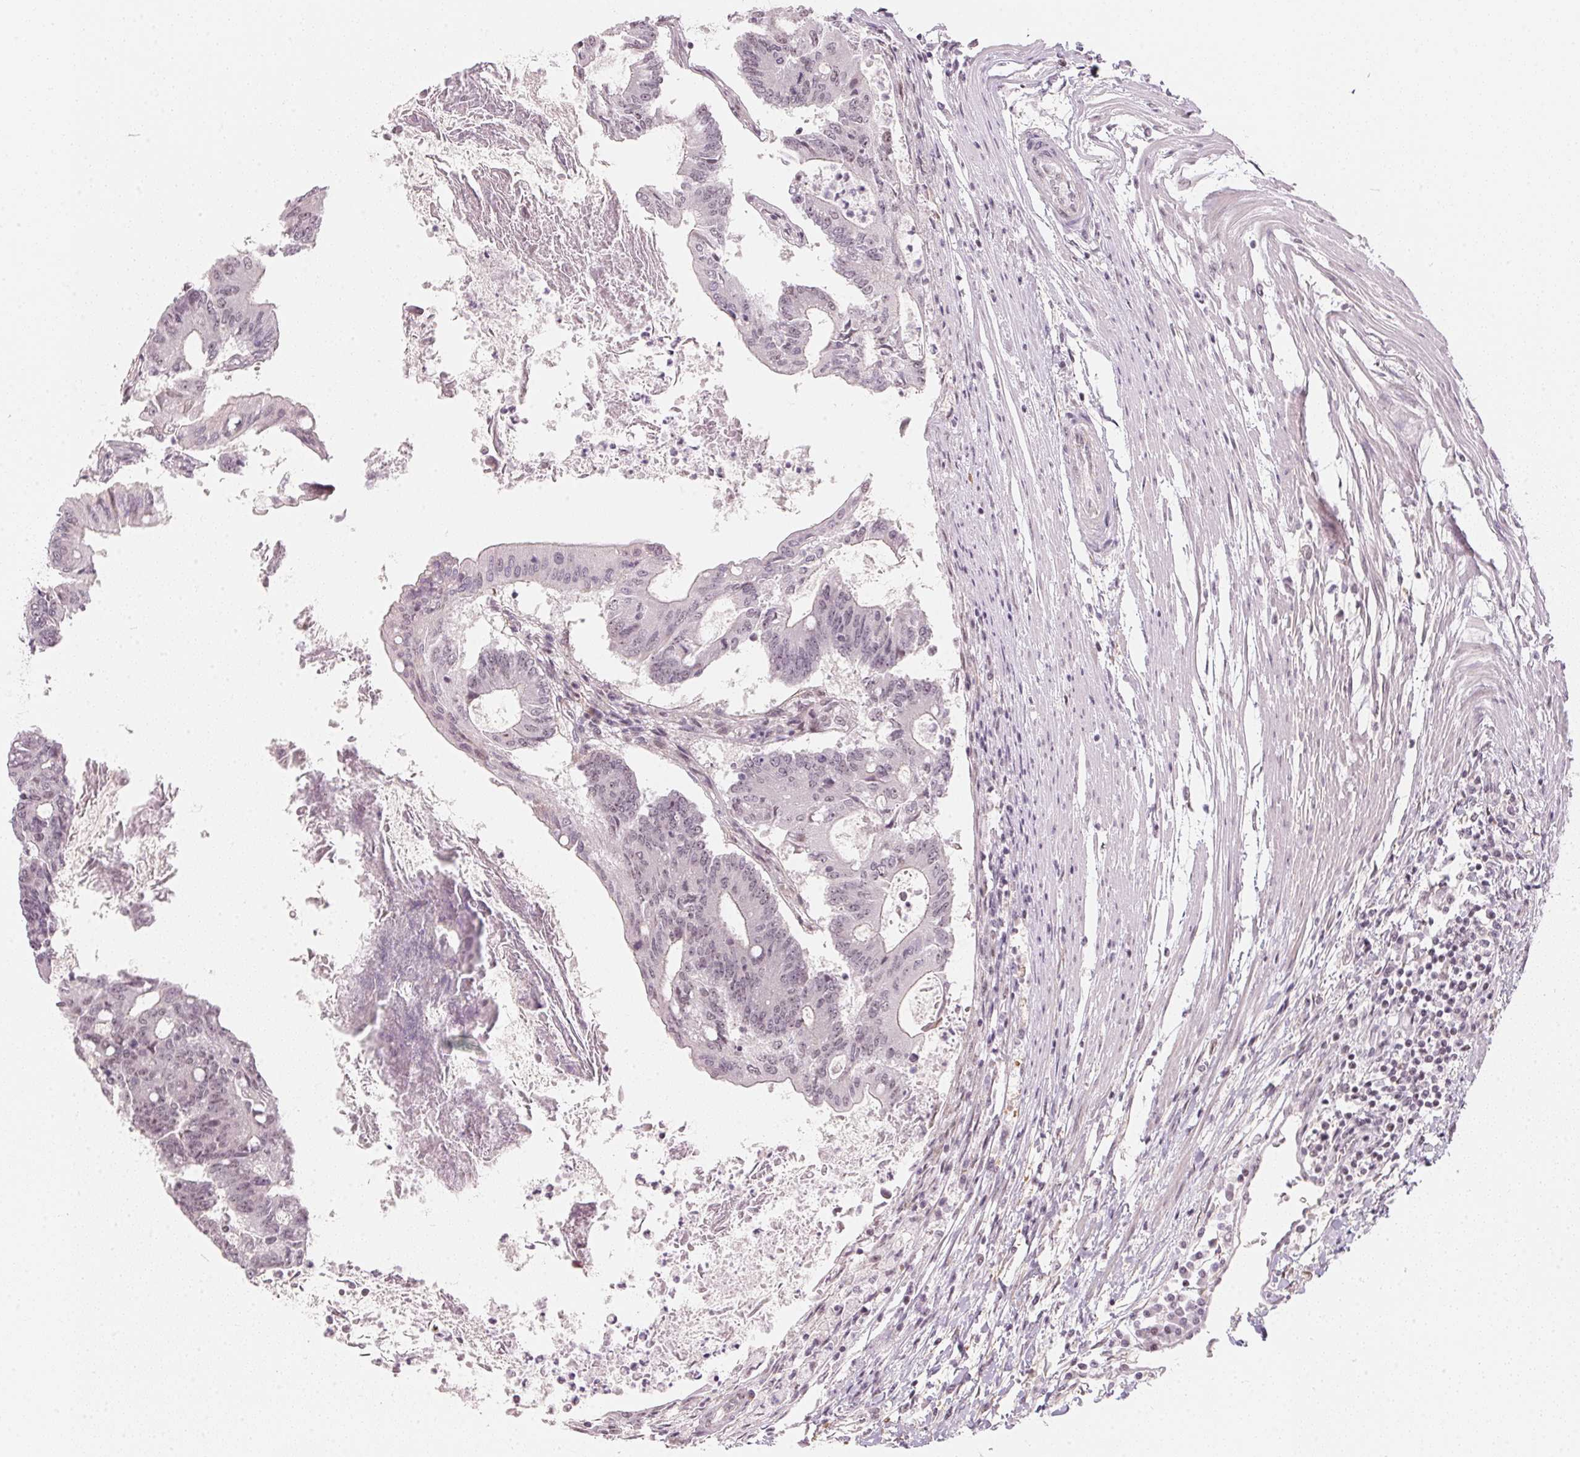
{"staining": {"intensity": "negative", "quantity": "none", "location": "none"}, "tissue": "colorectal cancer", "cell_type": "Tumor cells", "image_type": "cancer", "snomed": [{"axis": "morphology", "description": "Adenocarcinoma, NOS"}, {"axis": "topography", "description": "Colon"}], "caption": "Human colorectal cancer stained for a protein using immunohistochemistry exhibits no expression in tumor cells.", "gene": "KAT6A", "patient": {"sex": "female", "age": 70}}